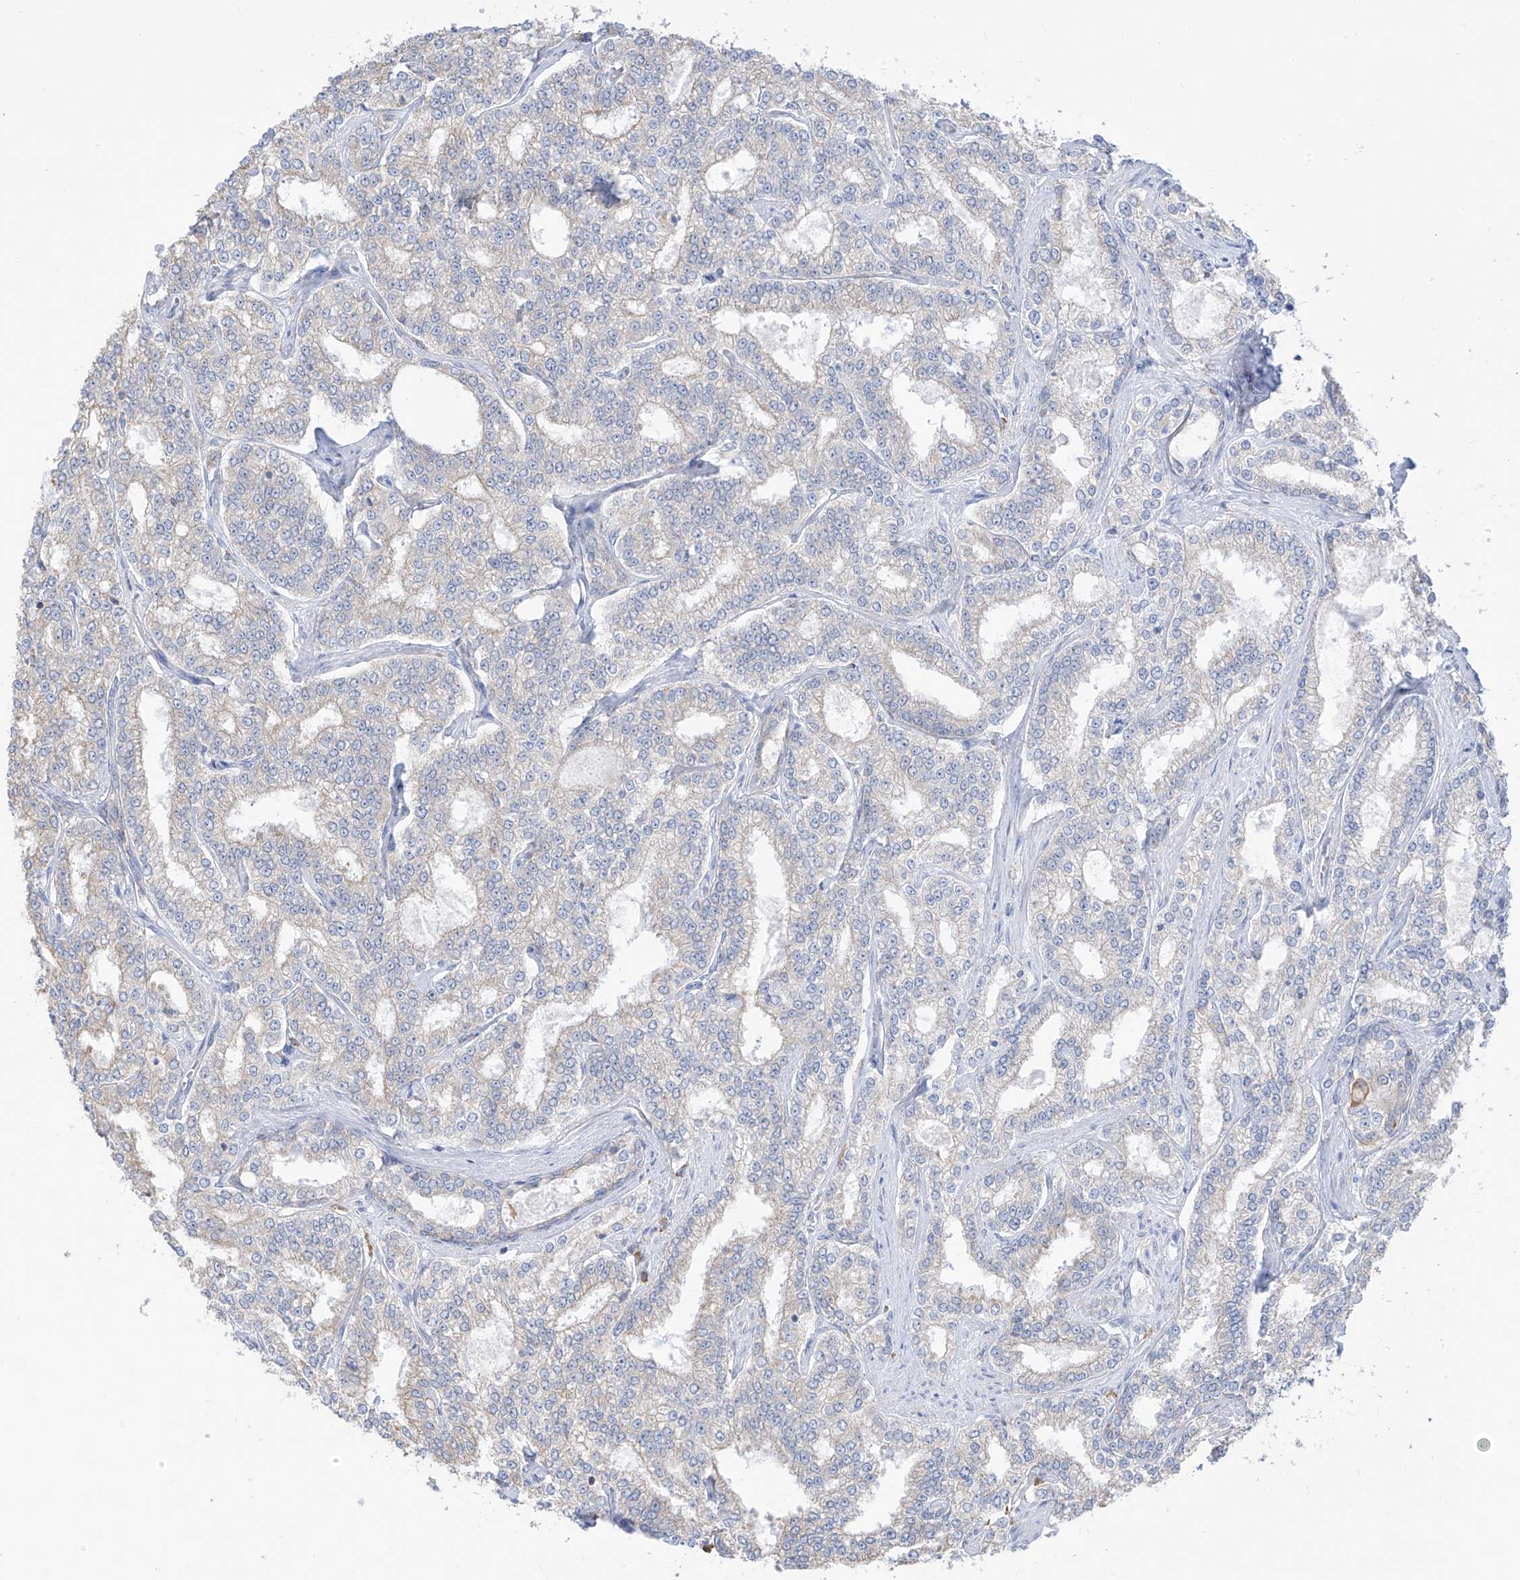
{"staining": {"intensity": "moderate", "quantity": "<25%", "location": "cytoplasmic/membranous"}, "tissue": "prostate cancer", "cell_type": "Tumor cells", "image_type": "cancer", "snomed": [{"axis": "morphology", "description": "Normal tissue, NOS"}, {"axis": "morphology", "description": "Adenocarcinoma, High grade"}, {"axis": "topography", "description": "Prostate"}], "caption": "Tumor cells reveal low levels of moderate cytoplasmic/membranous expression in about <25% of cells in prostate cancer.", "gene": "PDIA6", "patient": {"sex": "male", "age": 83}}